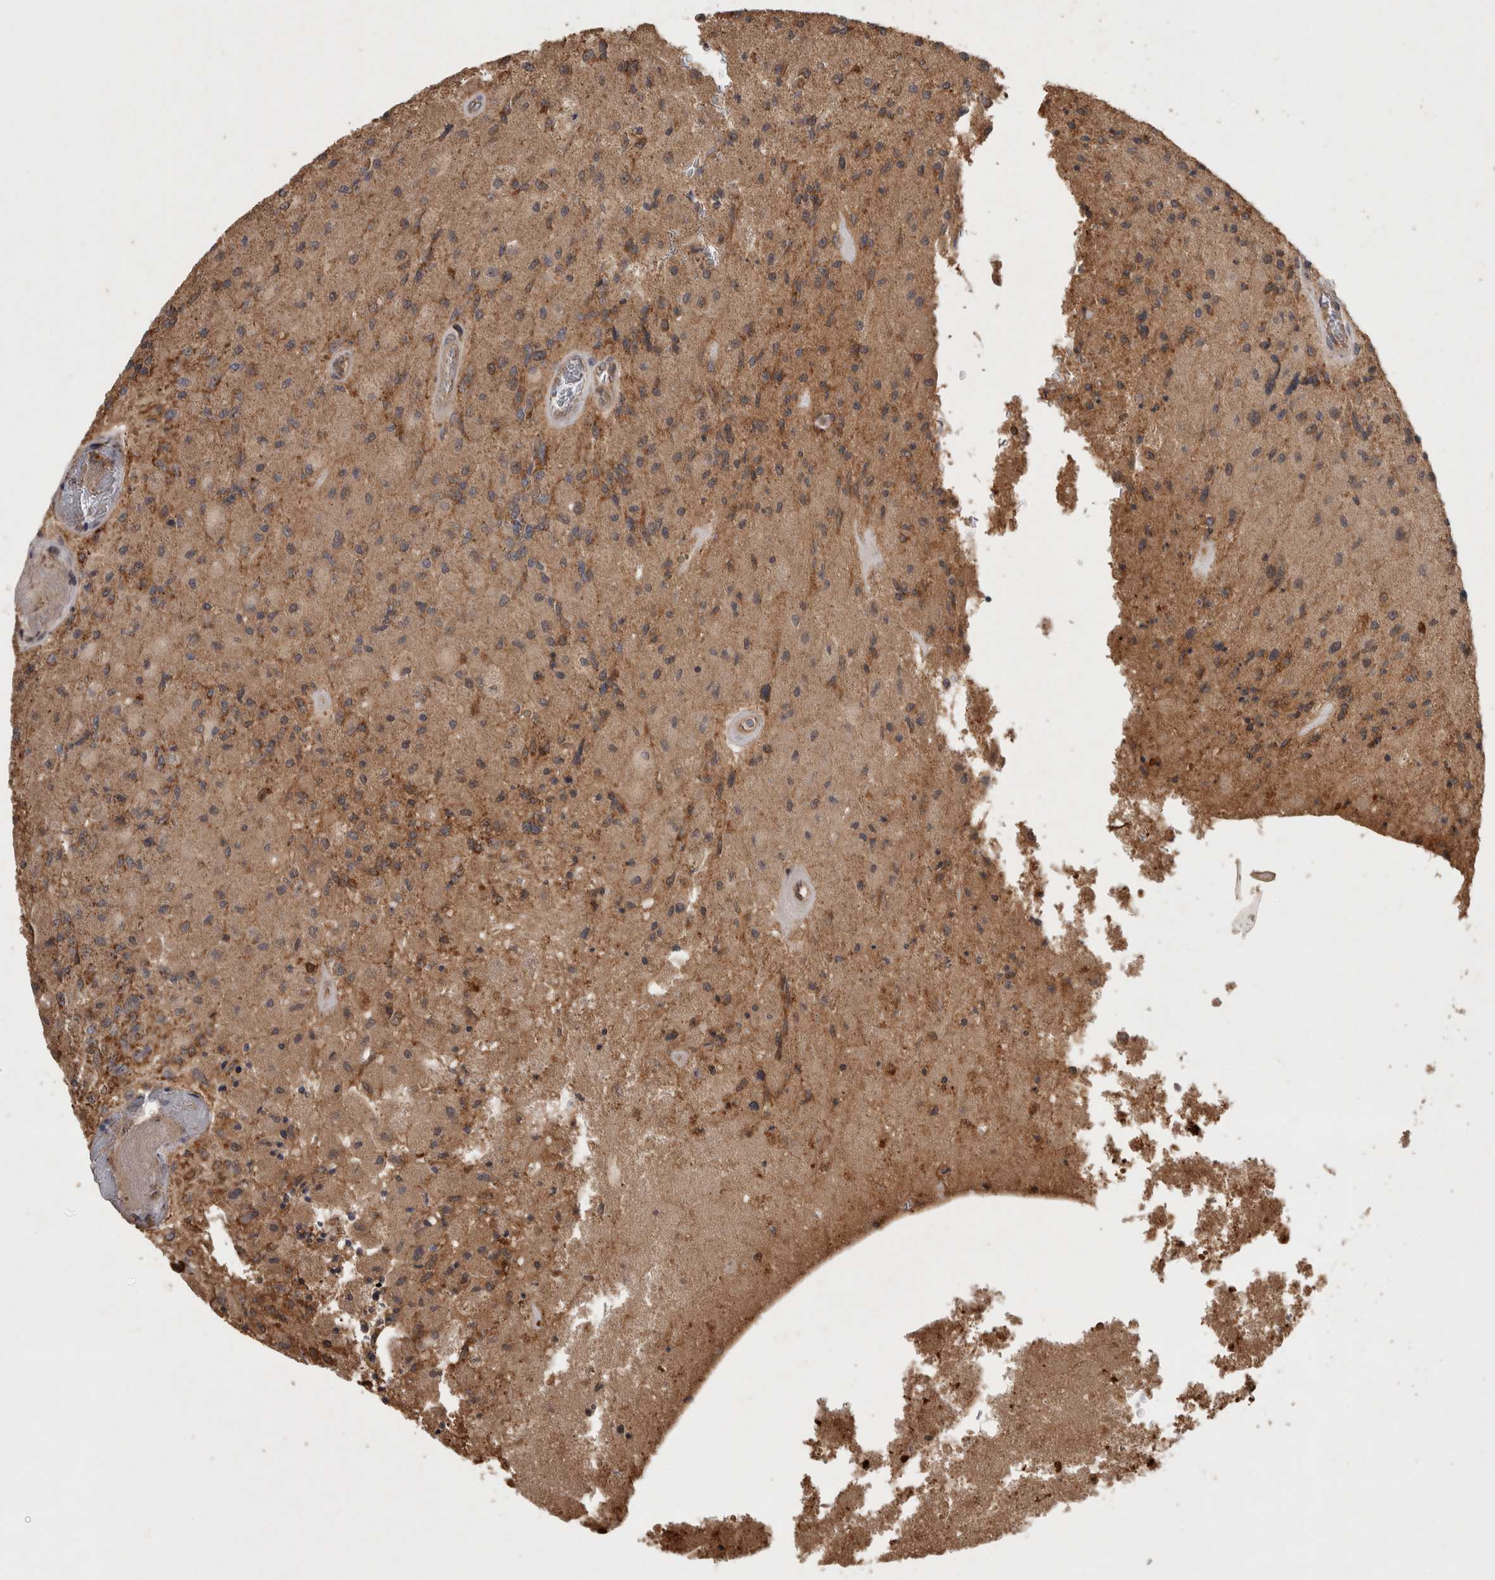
{"staining": {"intensity": "moderate", "quantity": "<25%", "location": "cytoplasmic/membranous"}, "tissue": "glioma", "cell_type": "Tumor cells", "image_type": "cancer", "snomed": [{"axis": "morphology", "description": "Normal tissue, NOS"}, {"axis": "morphology", "description": "Glioma, malignant, High grade"}, {"axis": "topography", "description": "Cerebral cortex"}], "caption": "Immunohistochemical staining of glioma exhibits low levels of moderate cytoplasmic/membranous protein expression in about <25% of tumor cells.", "gene": "SERAC1", "patient": {"sex": "male", "age": 77}}